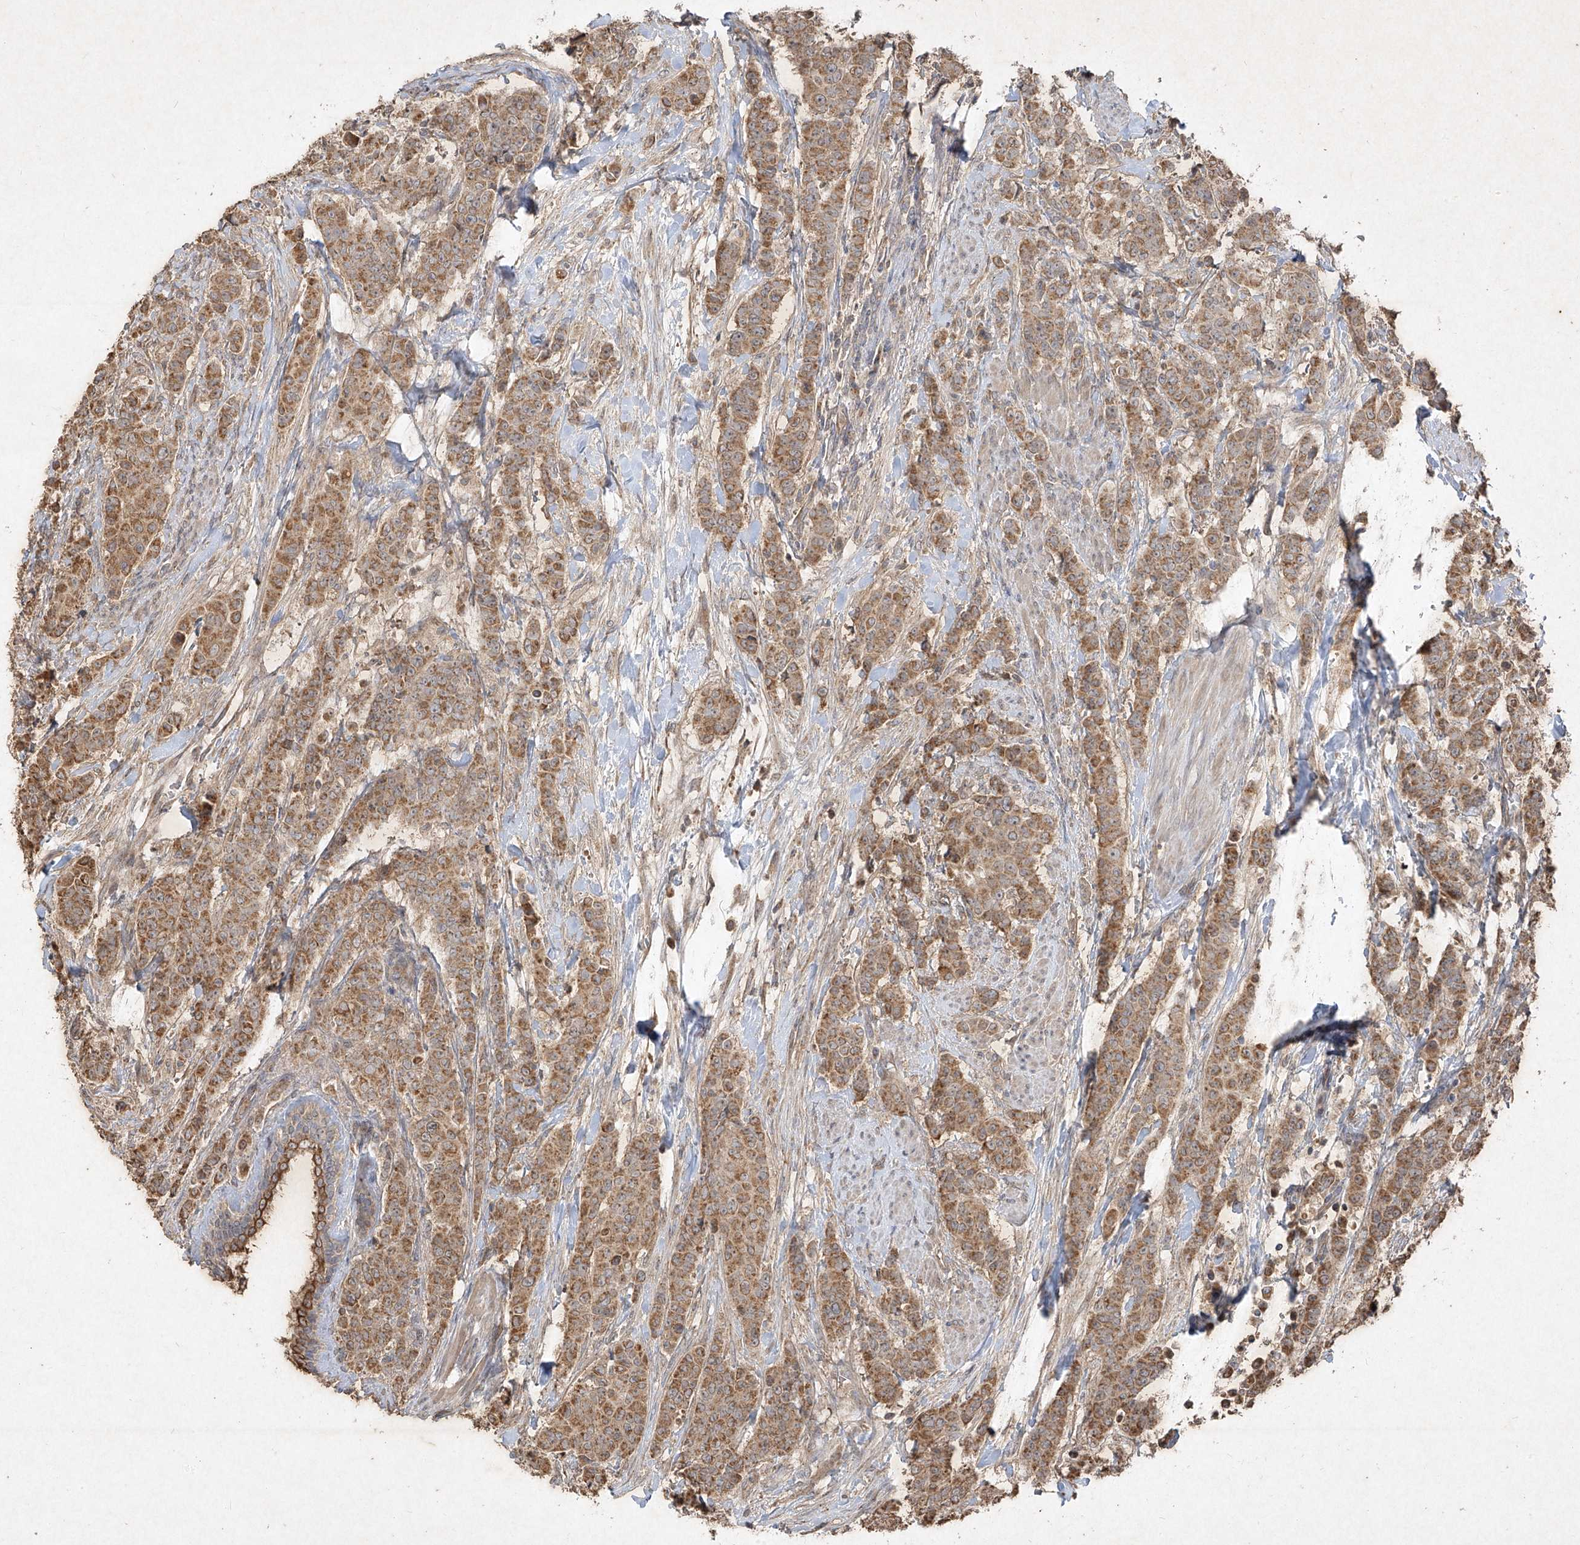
{"staining": {"intensity": "moderate", "quantity": ">75%", "location": "cytoplasmic/membranous"}, "tissue": "breast cancer", "cell_type": "Tumor cells", "image_type": "cancer", "snomed": [{"axis": "morphology", "description": "Duct carcinoma"}, {"axis": "topography", "description": "Breast"}], "caption": "Immunohistochemistry image of neoplastic tissue: breast cancer (infiltrating ductal carcinoma) stained using immunohistochemistry (IHC) demonstrates medium levels of moderate protein expression localized specifically in the cytoplasmic/membranous of tumor cells, appearing as a cytoplasmic/membranous brown color.", "gene": "ABCD3", "patient": {"sex": "female", "age": 40}}